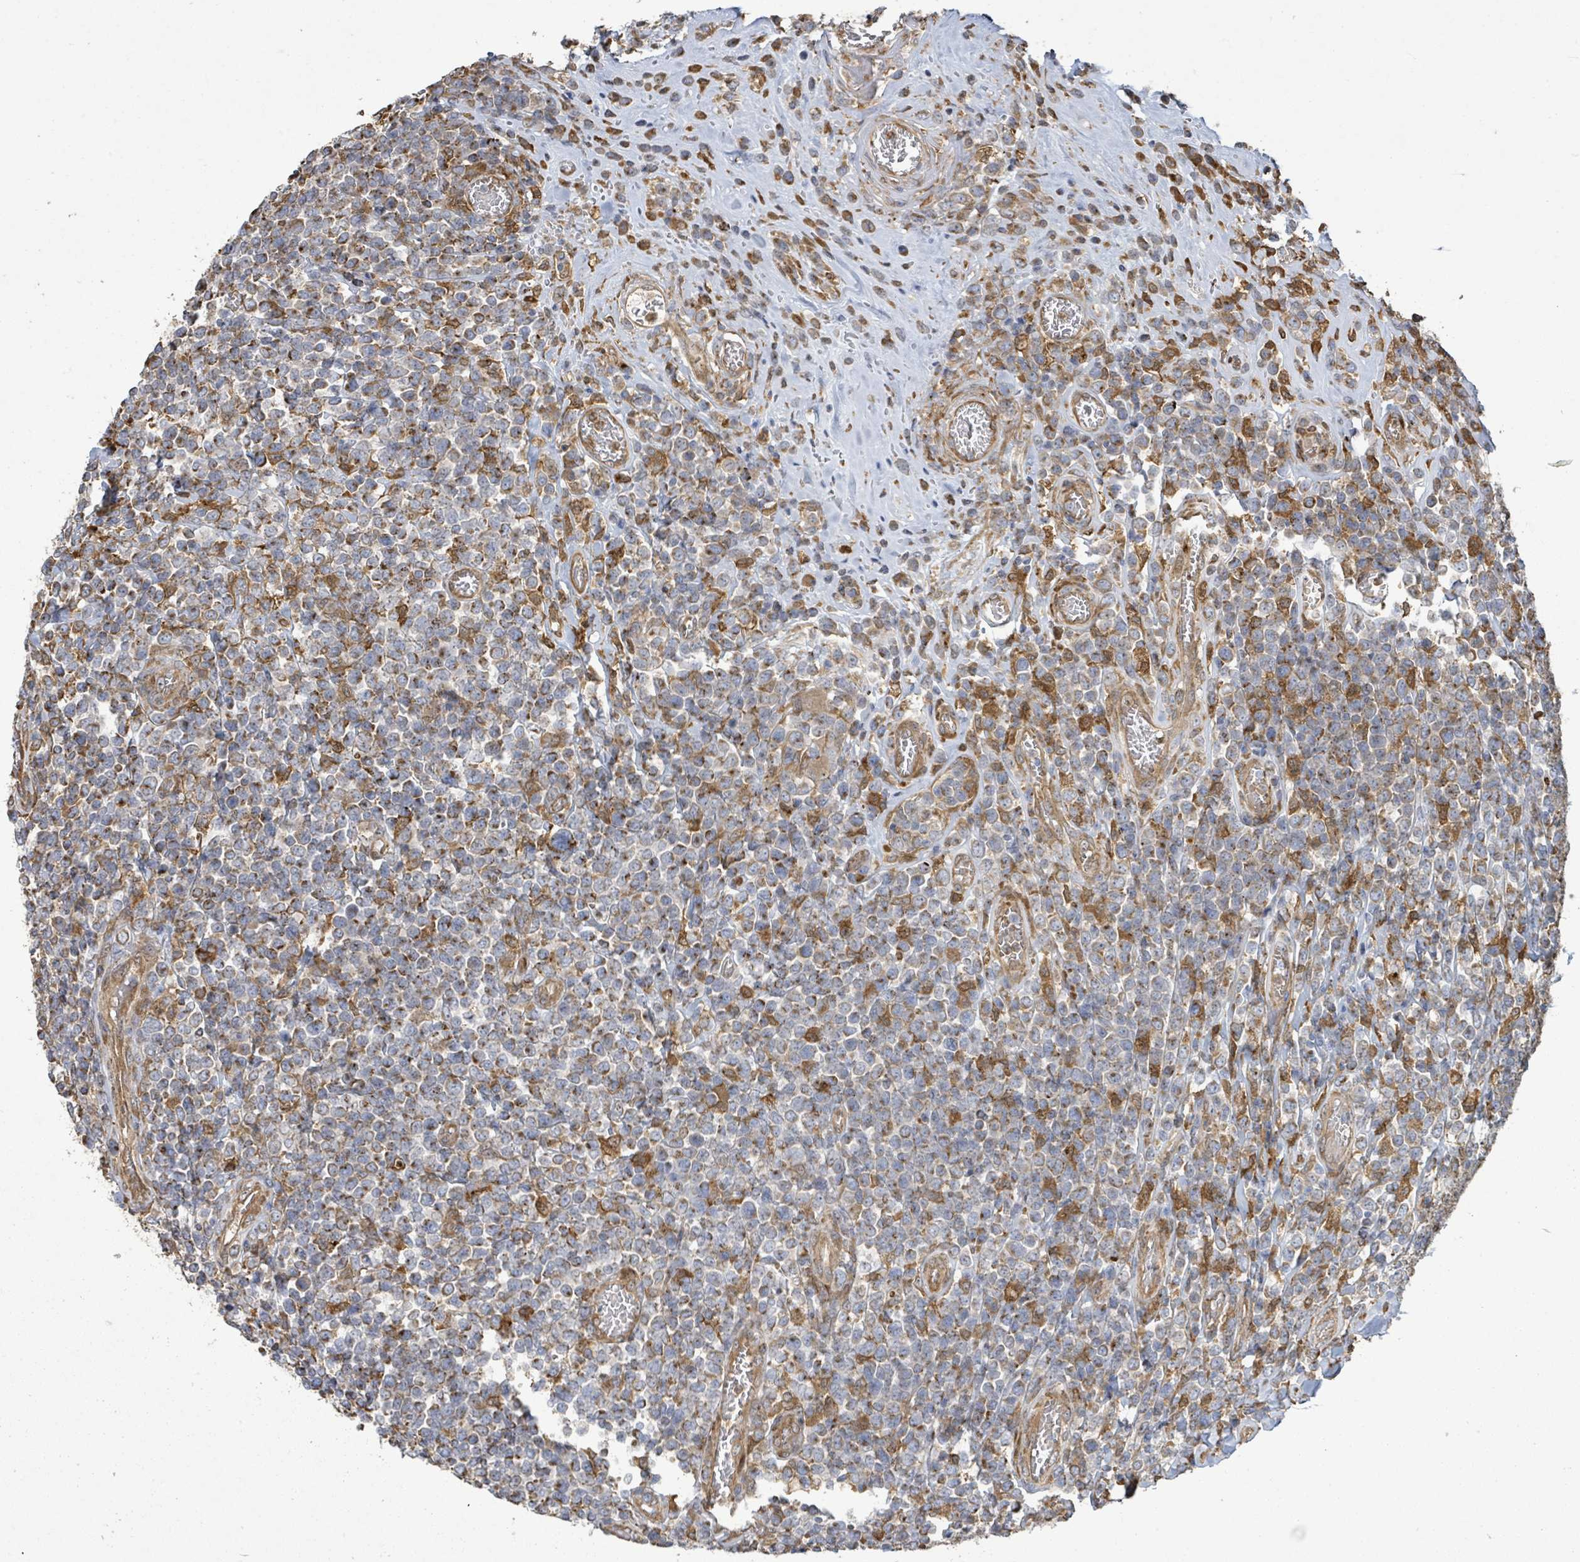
{"staining": {"intensity": "moderate", "quantity": "<25%", "location": "cytoplasmic/membranous"}, "tissue": "lymphoma", "cell_type": "Tumor cells", "image_type": "cancer", "snomed": [{"axis": "morphology", "description": "Malignant lymphoma, non-Hodgkin's type, High grade"}, {"axis": "topography", "description": "Soft tissue"}], "caption": "About <25% of tumor cells in human lymphoma demonstrate moderate cytoplasmic/membranous protein positivity as visualized by brown immunohistochemical staining.", "gene": "ARPIN", "patient": {"sex": "female", "age": 56}}